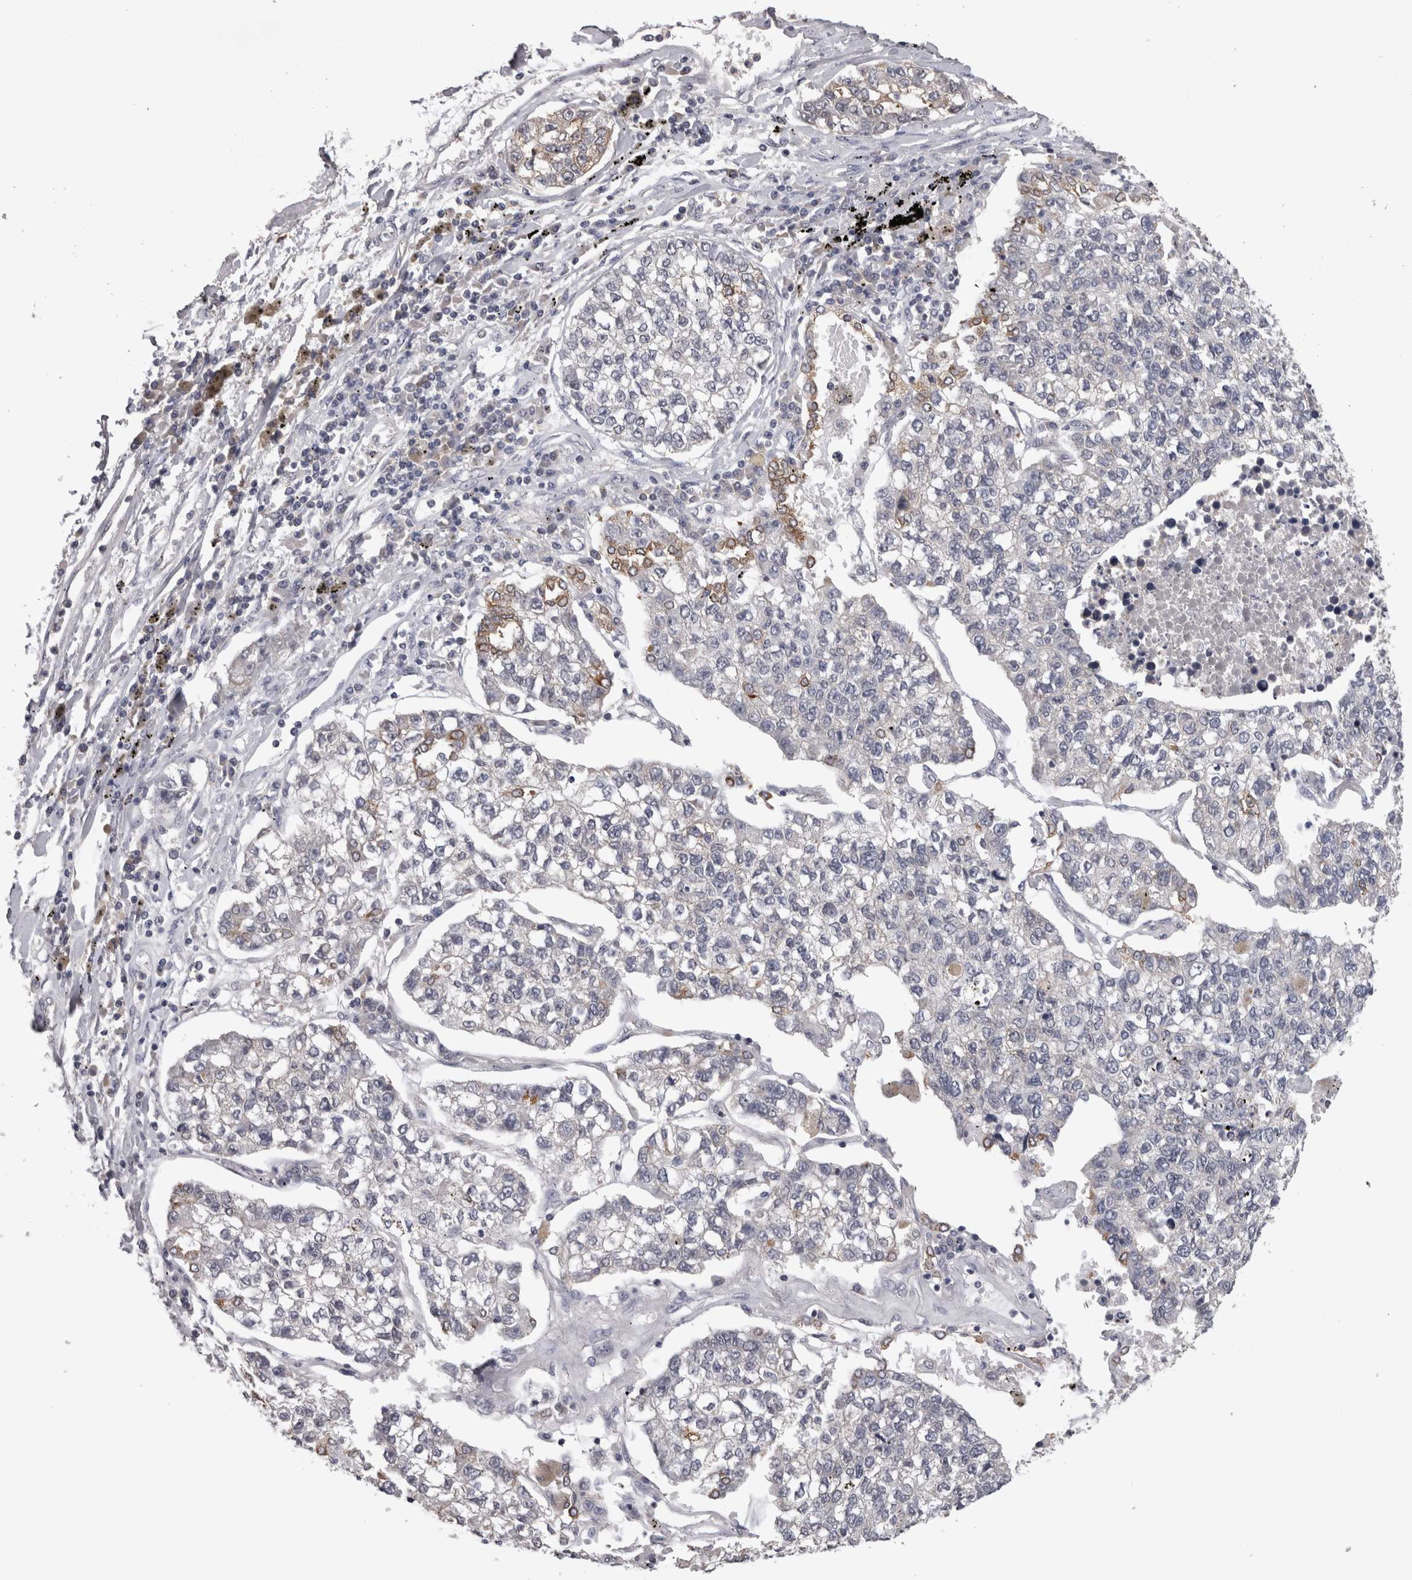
{"staining": {"intensity": "moderate", "quantity": "<25%", "location": "cytoplasmic/membranous"}, "tissue": "lung cancer", "cell_type": "Tumor cells", "image_type": "cancer", "snomed": [{"axis": "morphology", "description": "Adenocarcinoma, NOS"}, {"axis": "topography", "description": "Lung"}], "caption": "A low amount of moderate cytoplasmic/membranous staining is seen in approximately <25% of tumor cells in lung cancer tissue.", "gene": "PON3", "patient": {"sex": "male", "age": 49}}